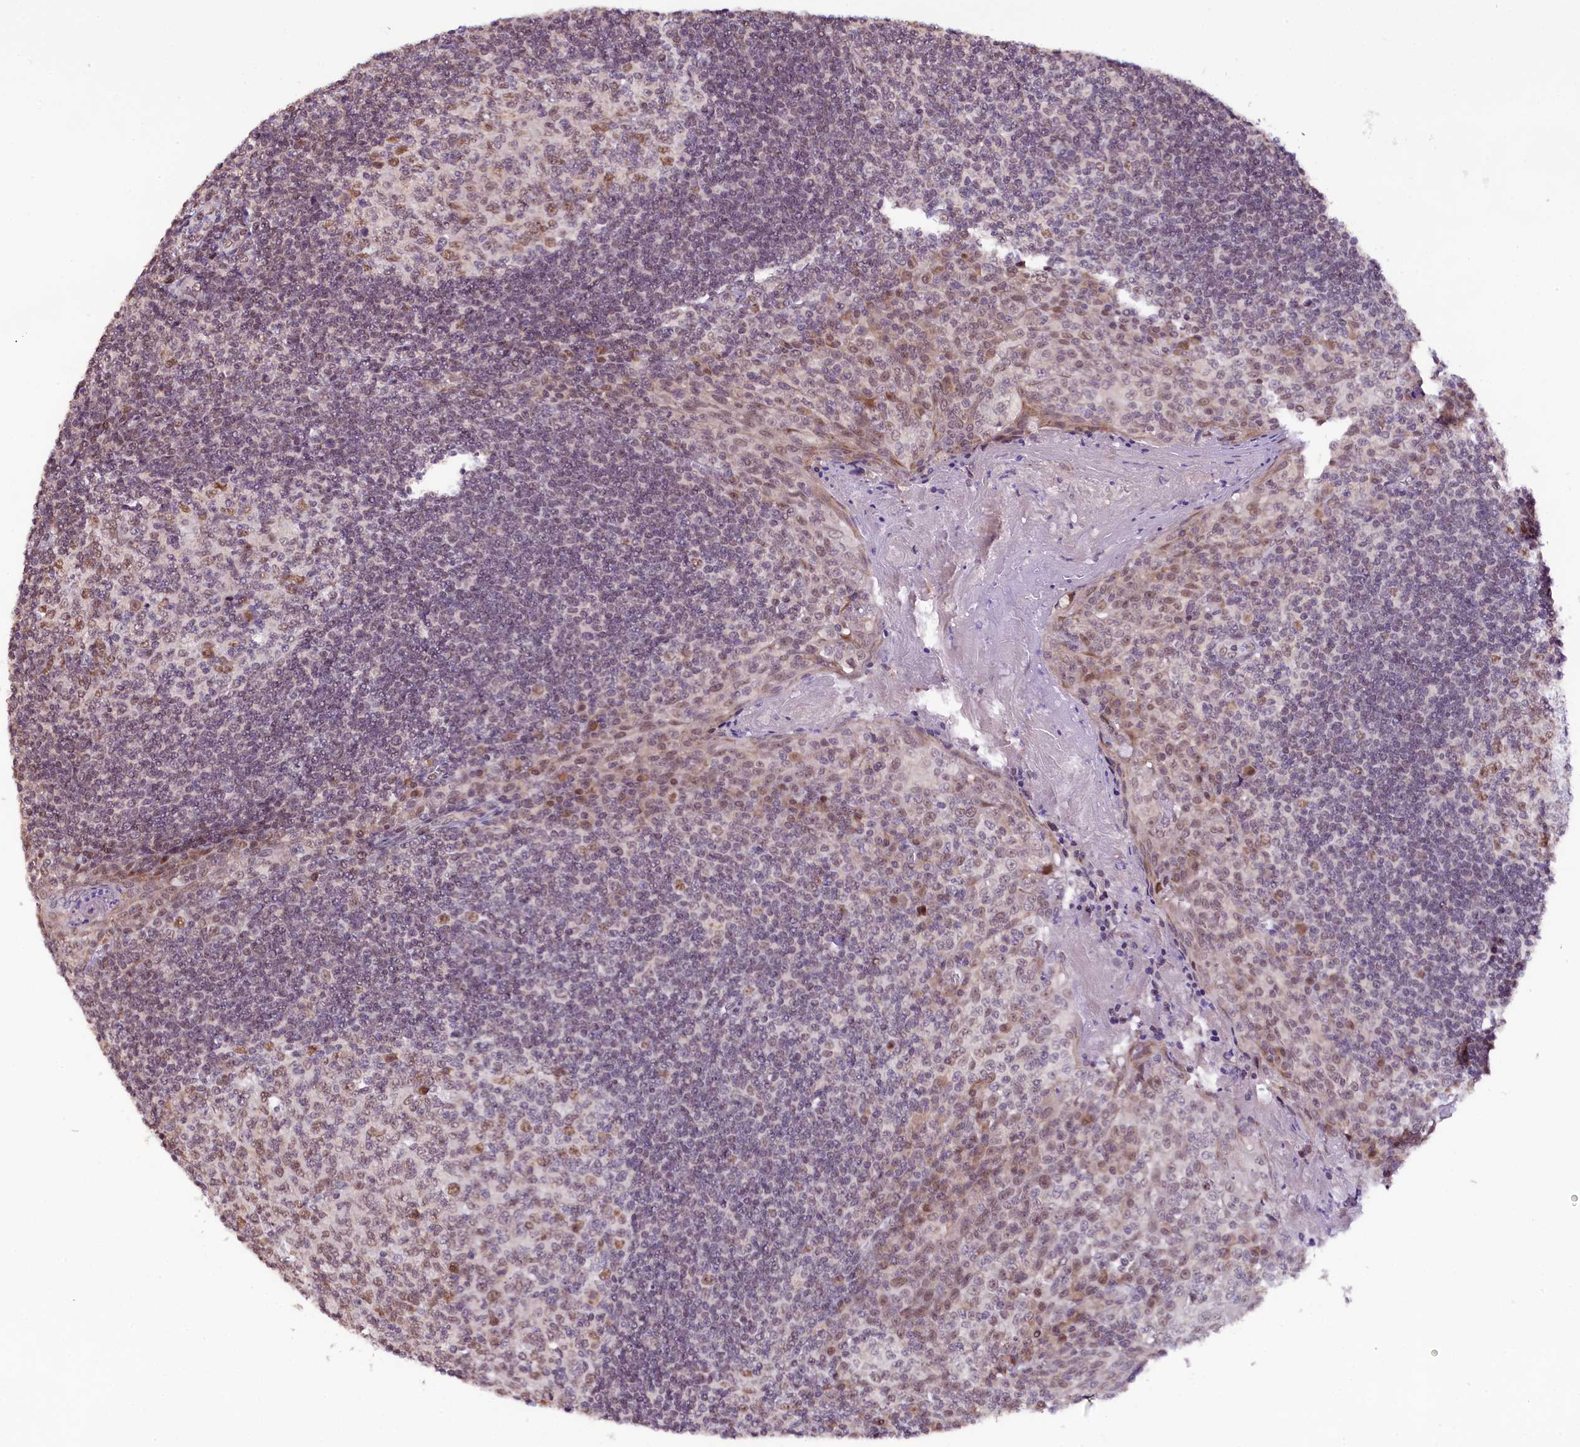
{"staining": {"intensity": "moderate", "quantity": "<25%", "location": "nuclear"}, "tissue": "tonsil", "cell_type": "Germinal center cells", "image_type": "normal", "snomed": [{"axis": "morphology", "description": "Normal tissue, NOS"}, {"axis": "topography", "description": "Tonsil"}], "caption": "High-magnification brightfield microscopy of benign tonsil stained with DAB (brown) and counterstained with hematoxylin (blue). germinal center cells exhibit moderate nuclear staining is present in approximately<25% of cells. (IHC, brightfield microscopy, high magnification).", "gene": "RPUSD2", "patient": {"sex": "male", "age": 27}}